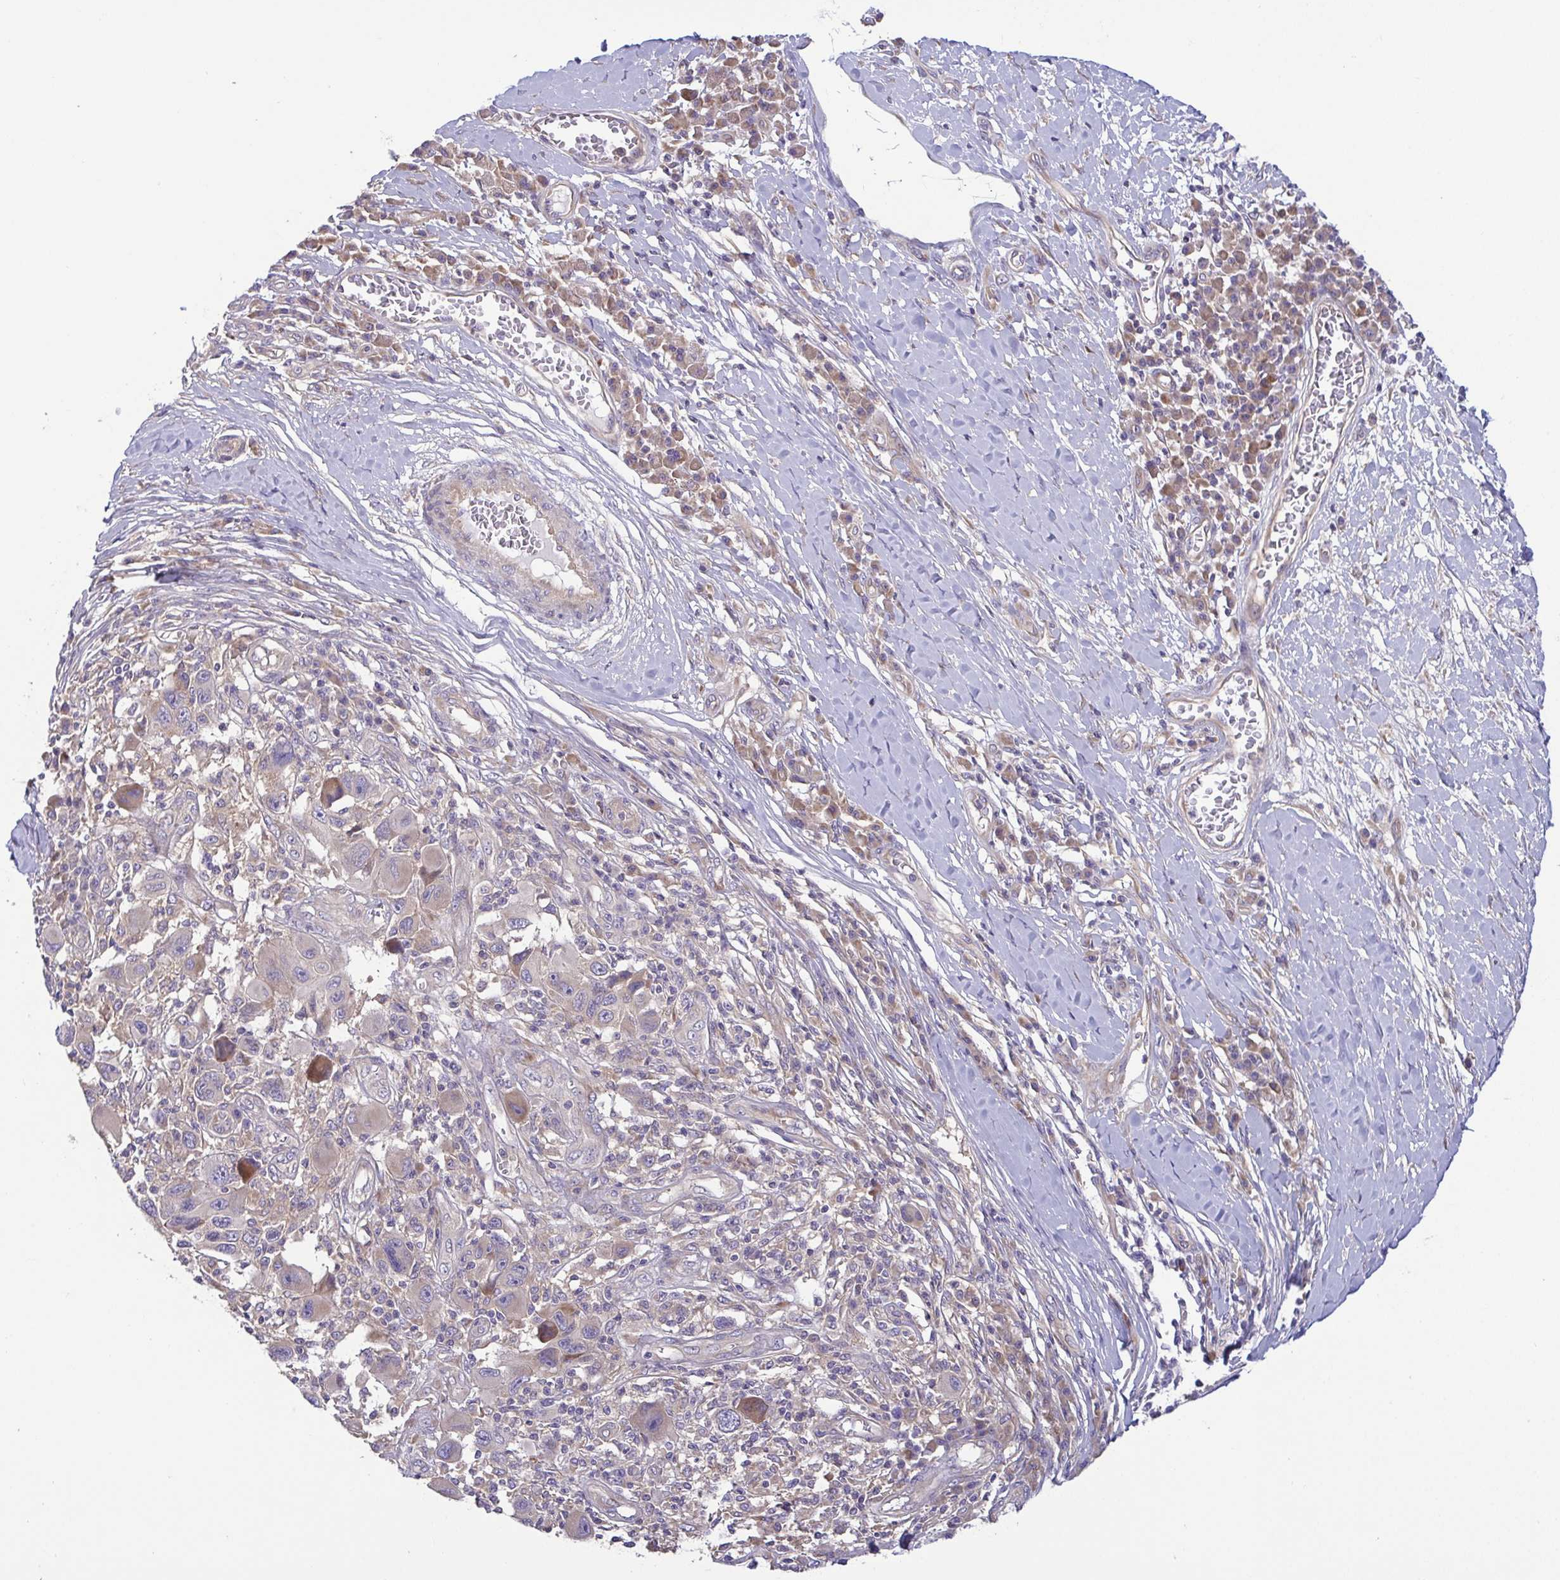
{"staining": {"intensity": "negative", "quantity": "none", "location": "none"}, "tissue": "melanoma", "cell_type": "Tumor cells", "image_type": "cancer", "snomed": [{"axis": "morphology", "description": "Malignant melanoma, NOS"}, {"axis": "topography", "description": "Skin"}], "caption": "This is an immunohistochemistry micrograph of melanoma. There is no expression in tumor cells.", "gene": "LMF2", "patient": {"sex": "male", "age": 53}}